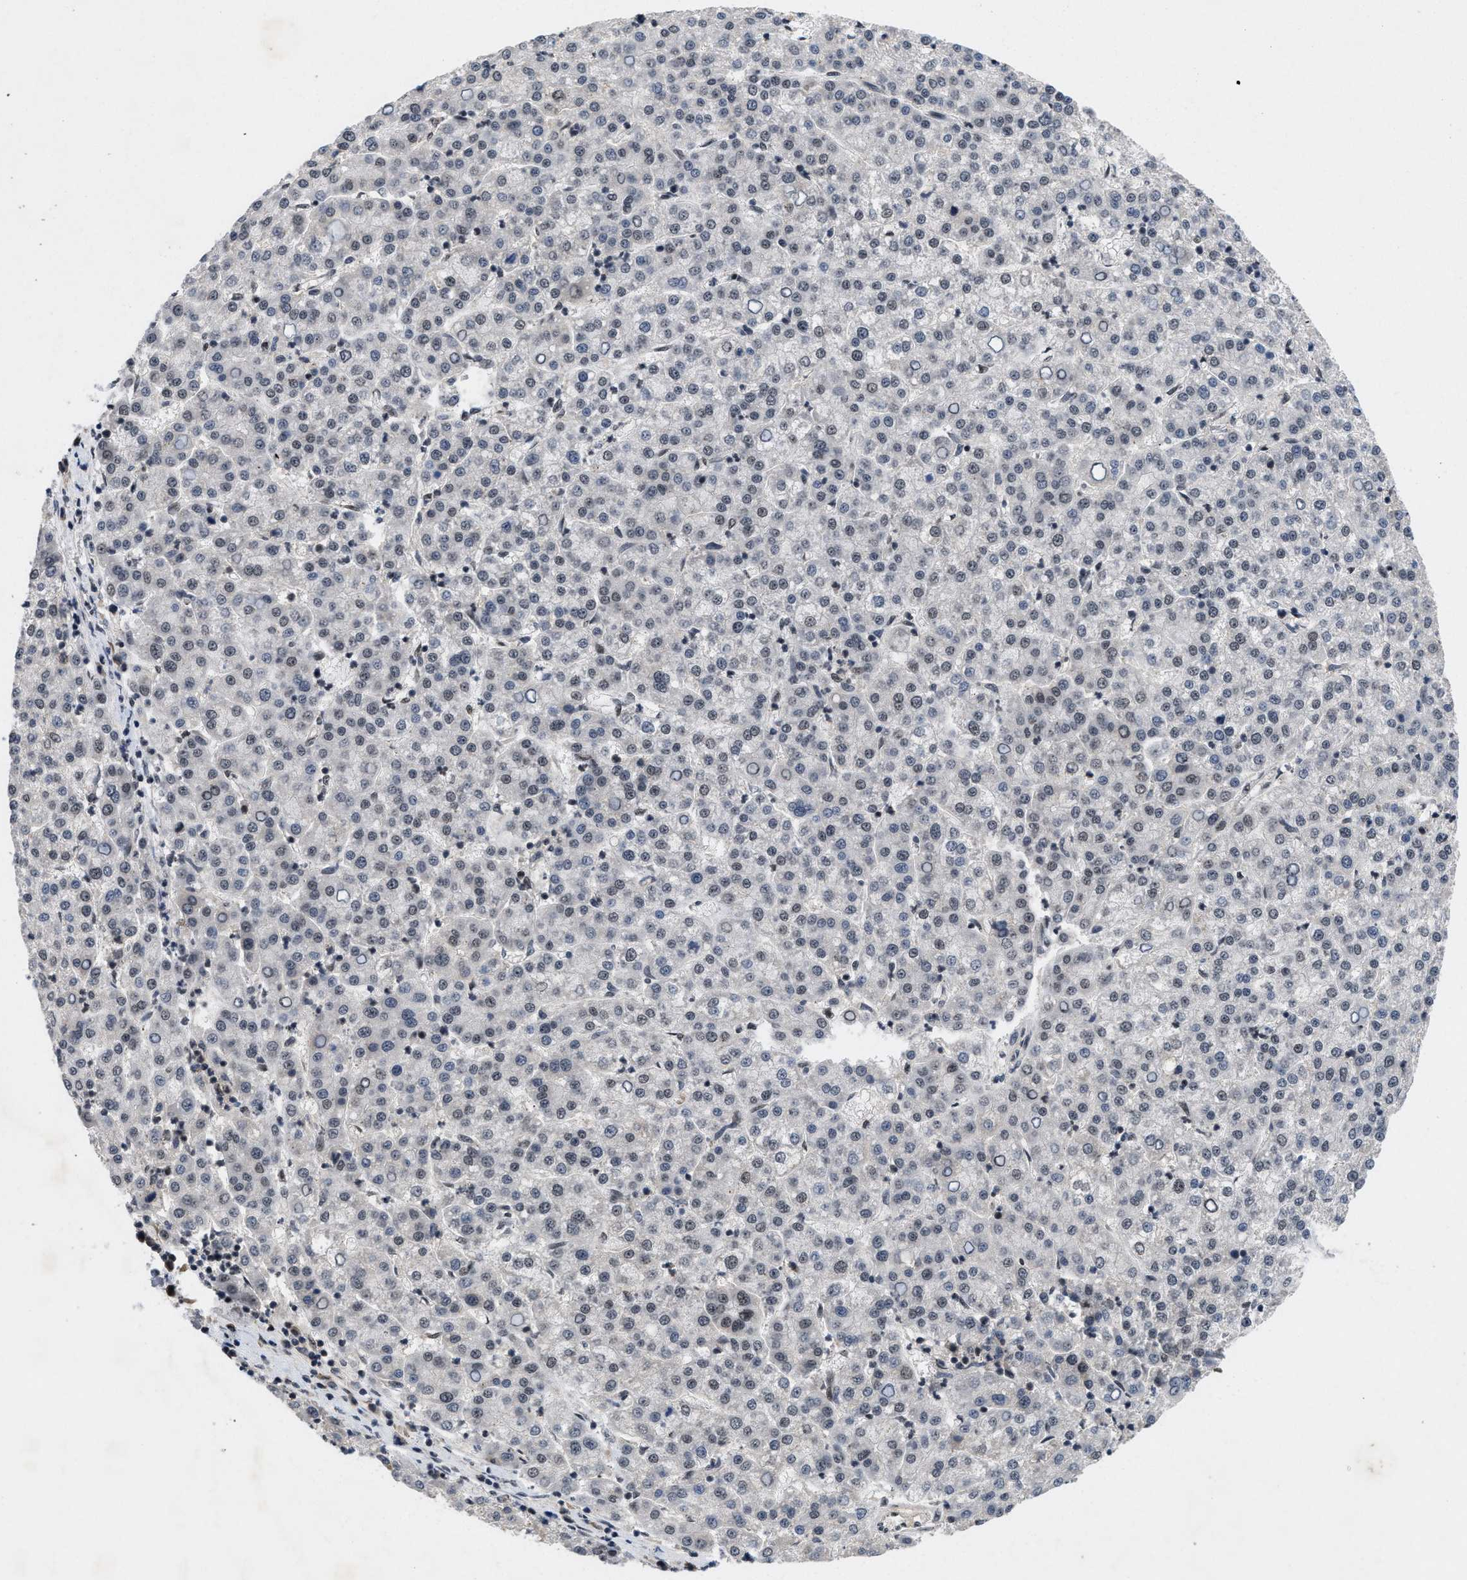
{"staining": {"intensity": "weak", "quantity": "<25%", "location": "nuclear"}, "tissue": "liver cancer", "cell_type": "Tumor cells", "image_type": "cancer", "snomed": [{"axis": "morphology", "description": "Carcinoma, Hepatocellular, NOS"}, {"axis": "topography", "description": "Liver"}], "caption": "Liver cancer was stained to show a protein in brown. There is no significant positivity in tumor cells.", "gene": "ZNF346", "patient": {"sex": "female", "age": 58}}